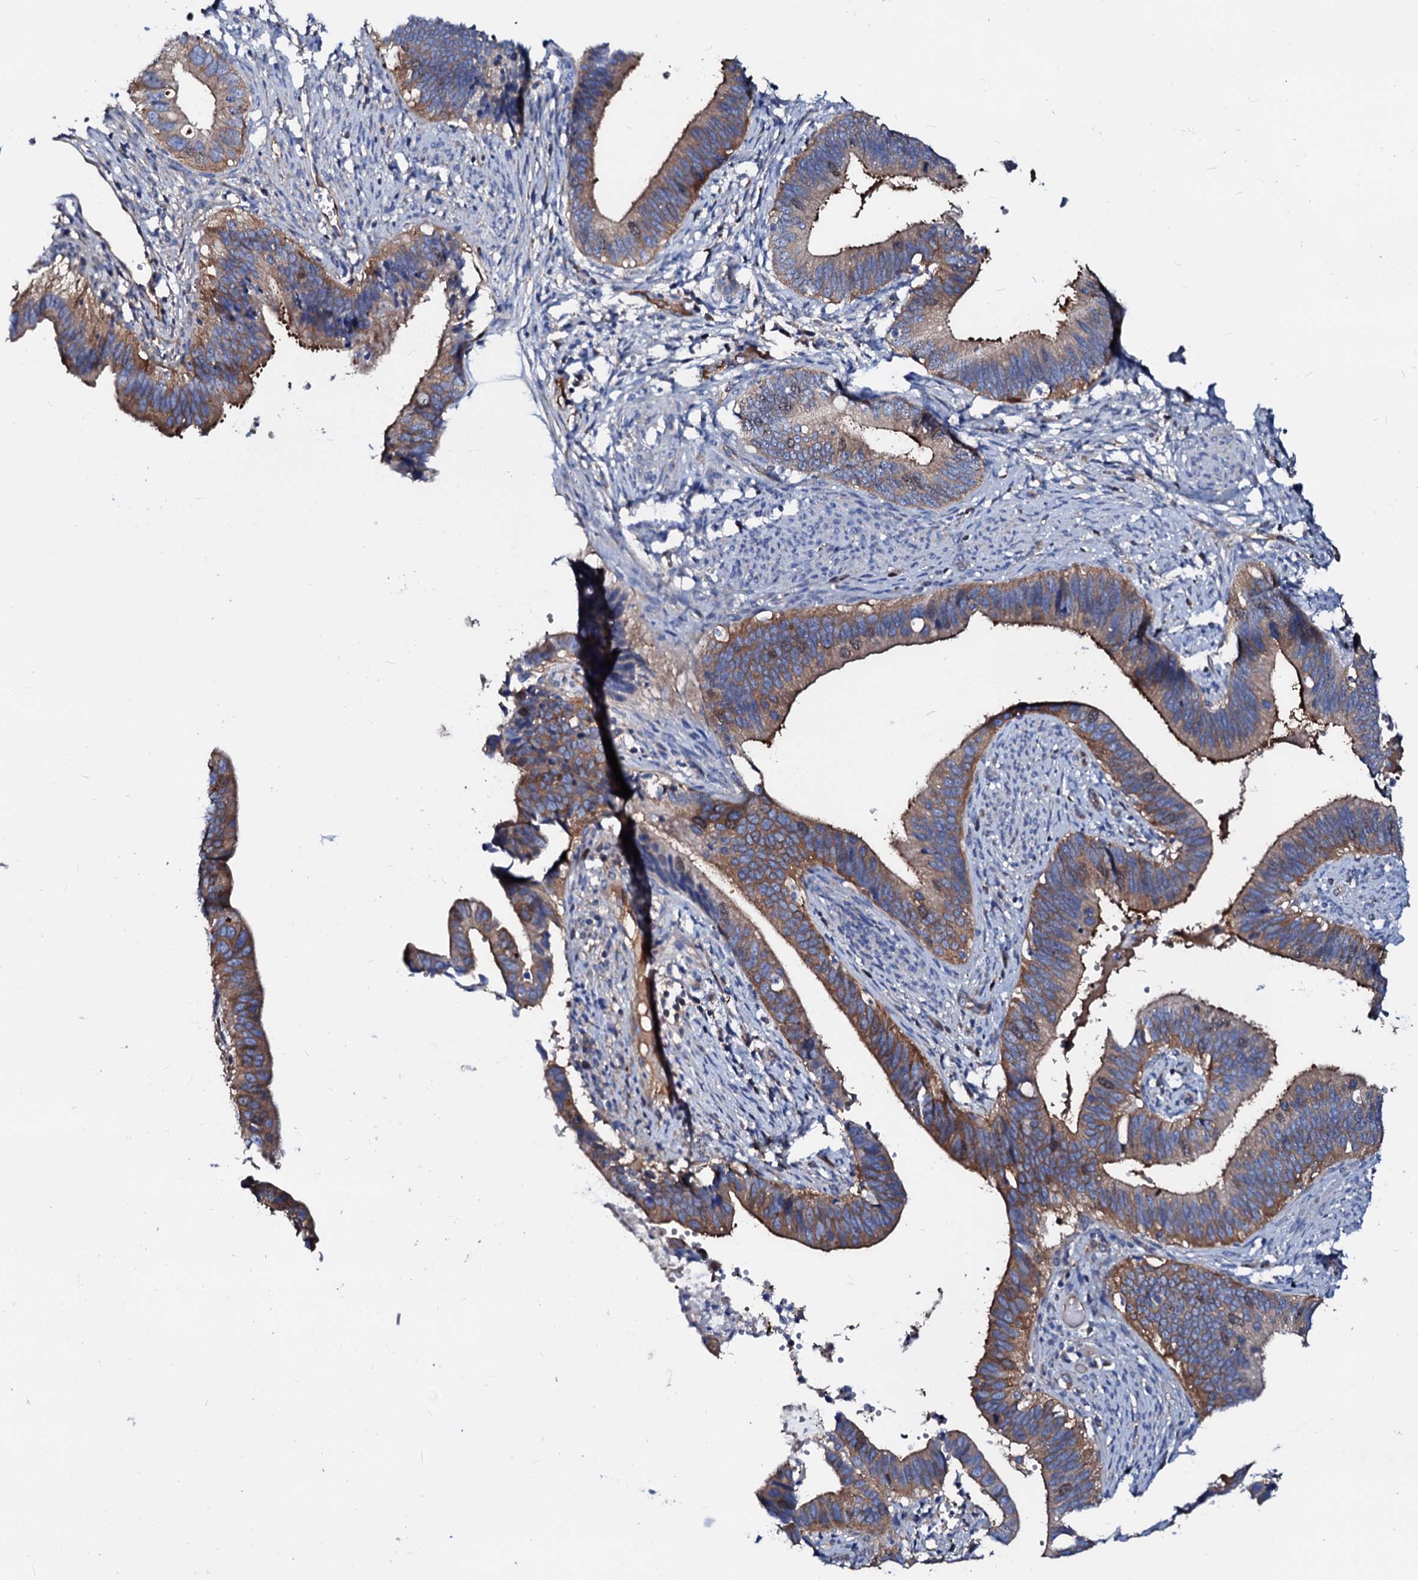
{"staining": {"intensity": "moderate", "quantity": ">75%", "location": "cytoplasmic/membranous"}, "tissue": "cervical cancer", "cell_type": "Tumor cells", "image_type": "cancer", "snomed": [{"axis": "morphology", "description": "Adenocarcinoma, NOS"}, {"axis": "topography", "description": "Cervix"}], "caption": "Cervical adenocarcinoma stained with a brown dye shows moderate cytoplasmic/membranous positive staining in about >75% of tumor cells.", "gene": "CSKMT", "patient": {"sex": "female", "age": 42}}